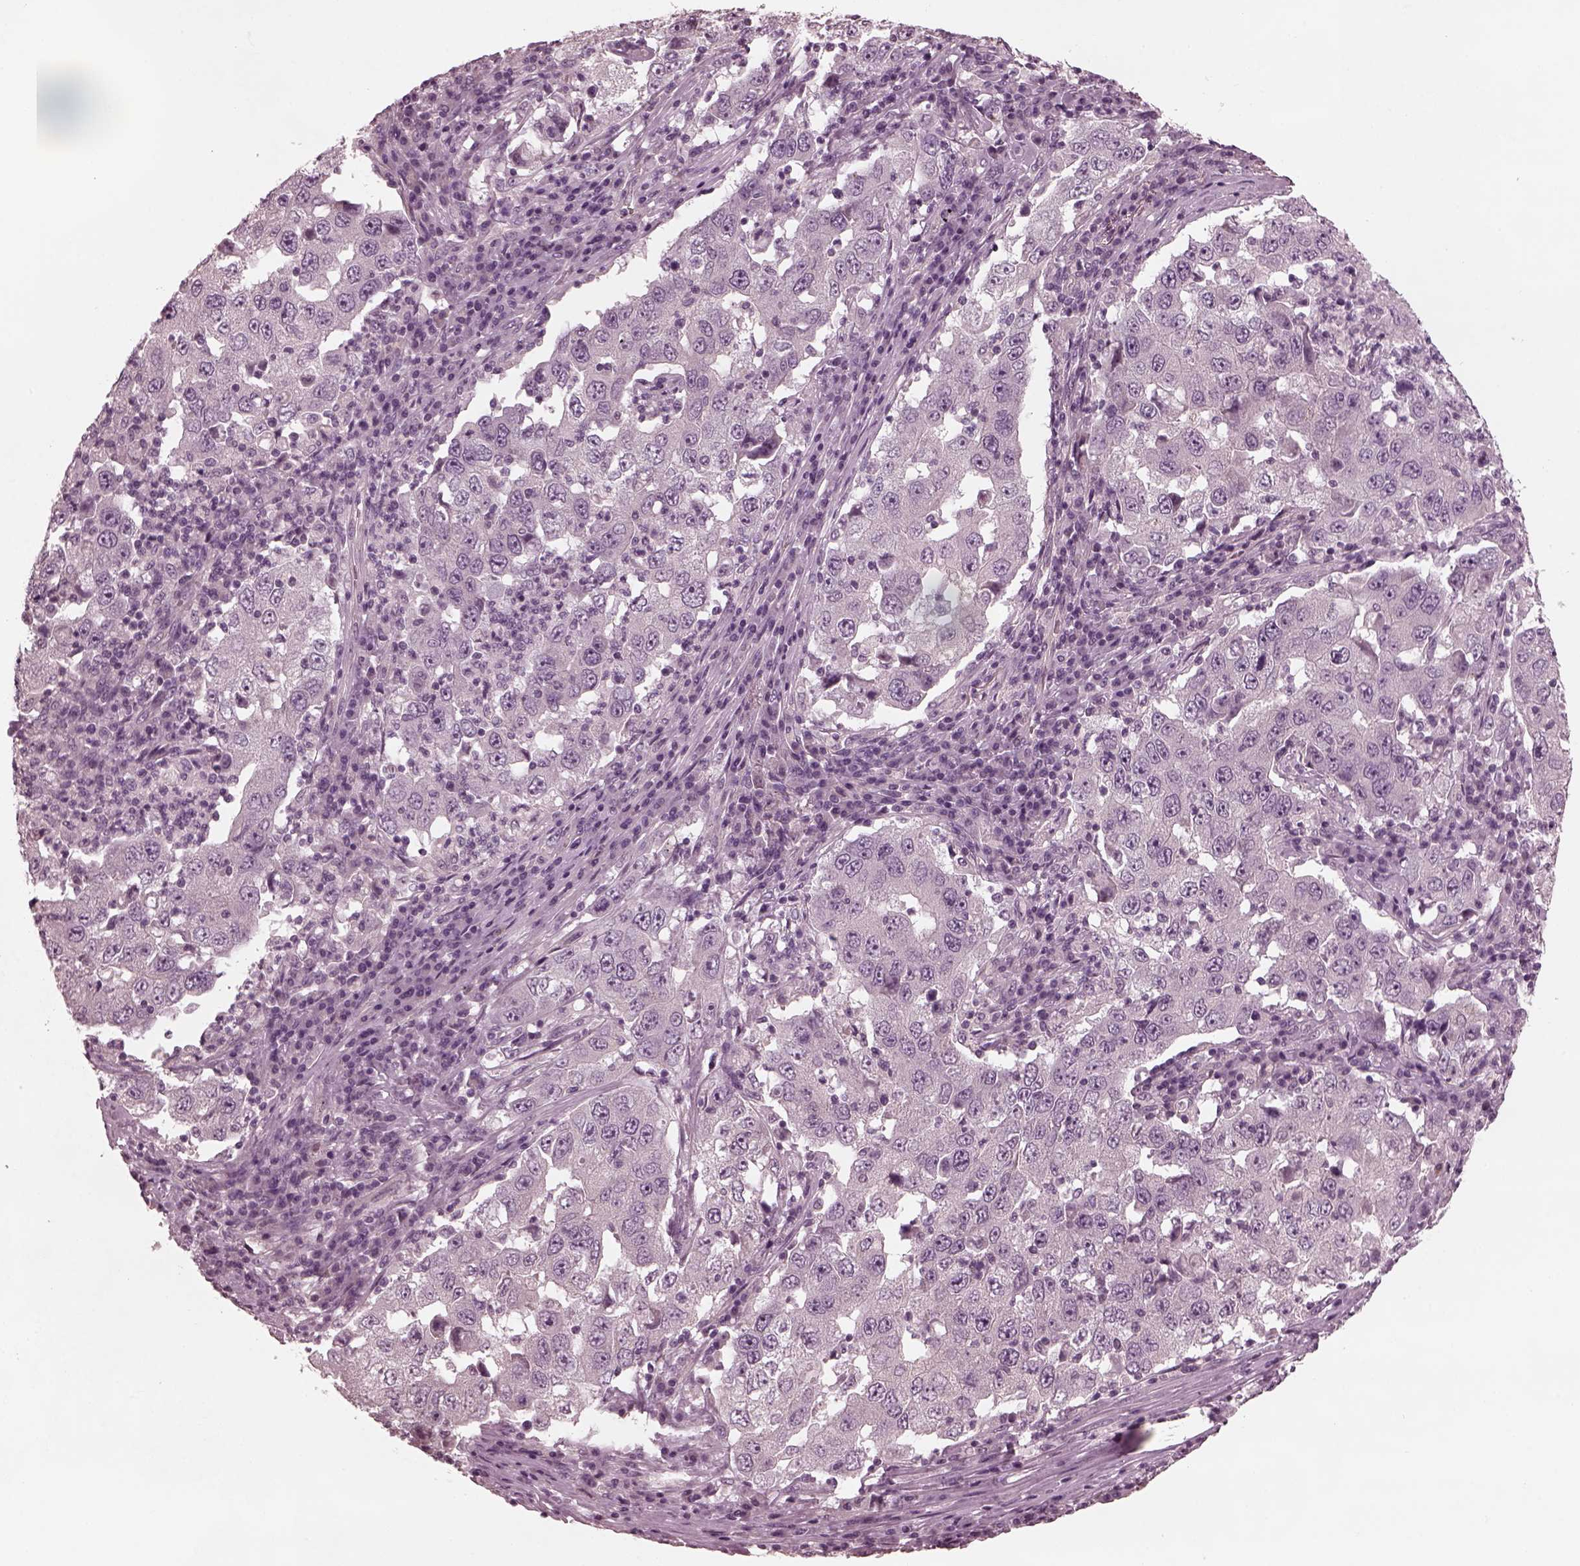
{"staining": {"intensity": "negative", "quantity": "none", "location": "none"}, "tissue": "lung cancer", "cell_type": "Tumor cells", "image_type": "cancer", "snomed": [{"axis": "morphology", "description": "Adenocarcinoma, NOS"}, {"axis": "topography", "description": "Lung"}], "caption": "High power microscopy micrograph of an immunohistochemistry histopathology image of adenocarcinoma (lung), revealing no significant expression in tumor cells.", "gene": "KIF6", "patient": {"sex": "male", "age": 73}}